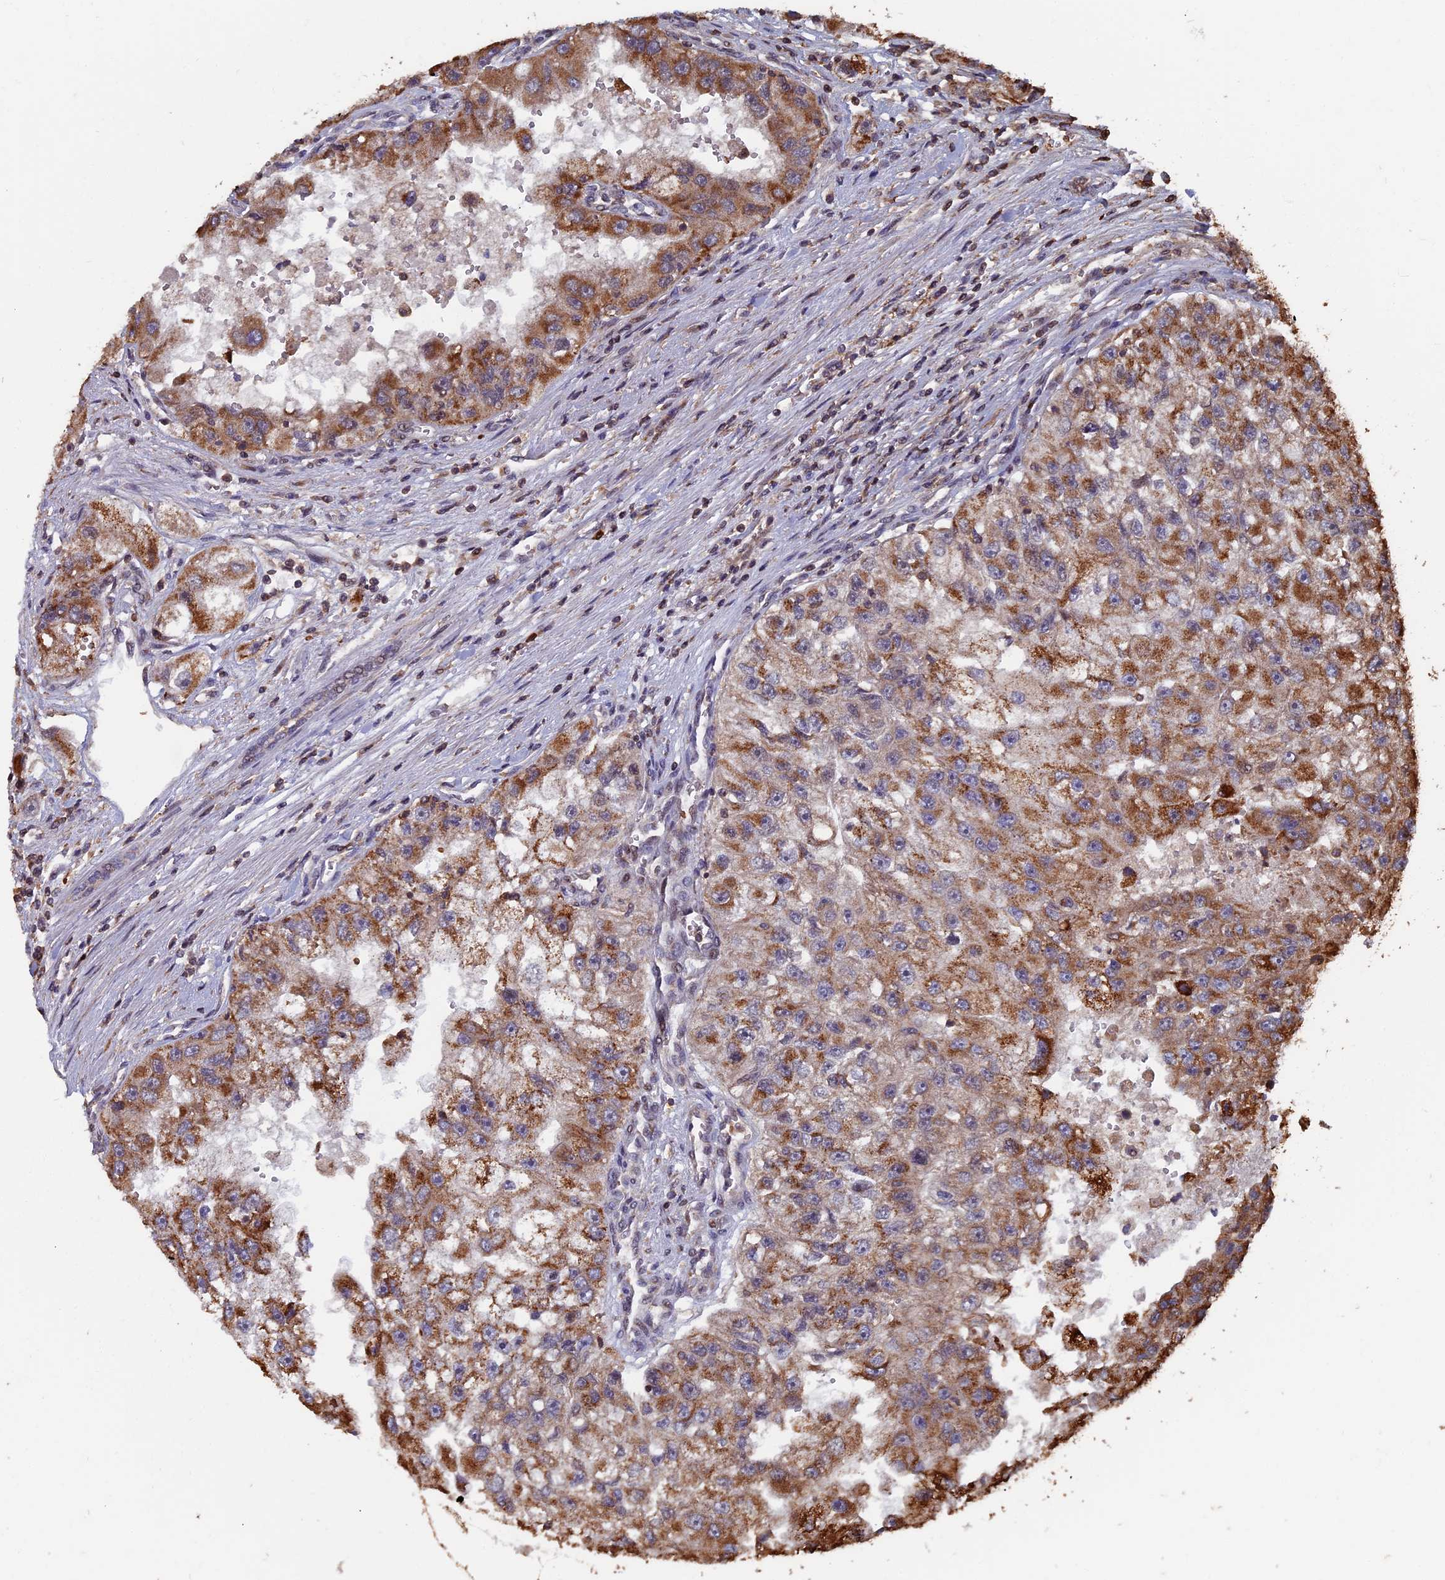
{"staining": {"intensity": "moderate", "quantity": ">75%", "location": "cytoplasmic/membranous"}, "tissue": "renal cancer", "cell_type": "Tumor cells", "image_type": "cancer", "snomed": [{"axis": "morphology", "description": "Adenocarcinoma, NOS"}, {"axis": "topography", "description": "Kidney"}], "caption": "Protein analysis of adenocarcinoma (renal) tissue displays moderate cytoplasmic/membranous positivity in about >75% of tumor cells.", "gene": "RASGRF1", "patient": {"sex": "male", "age": 63}}